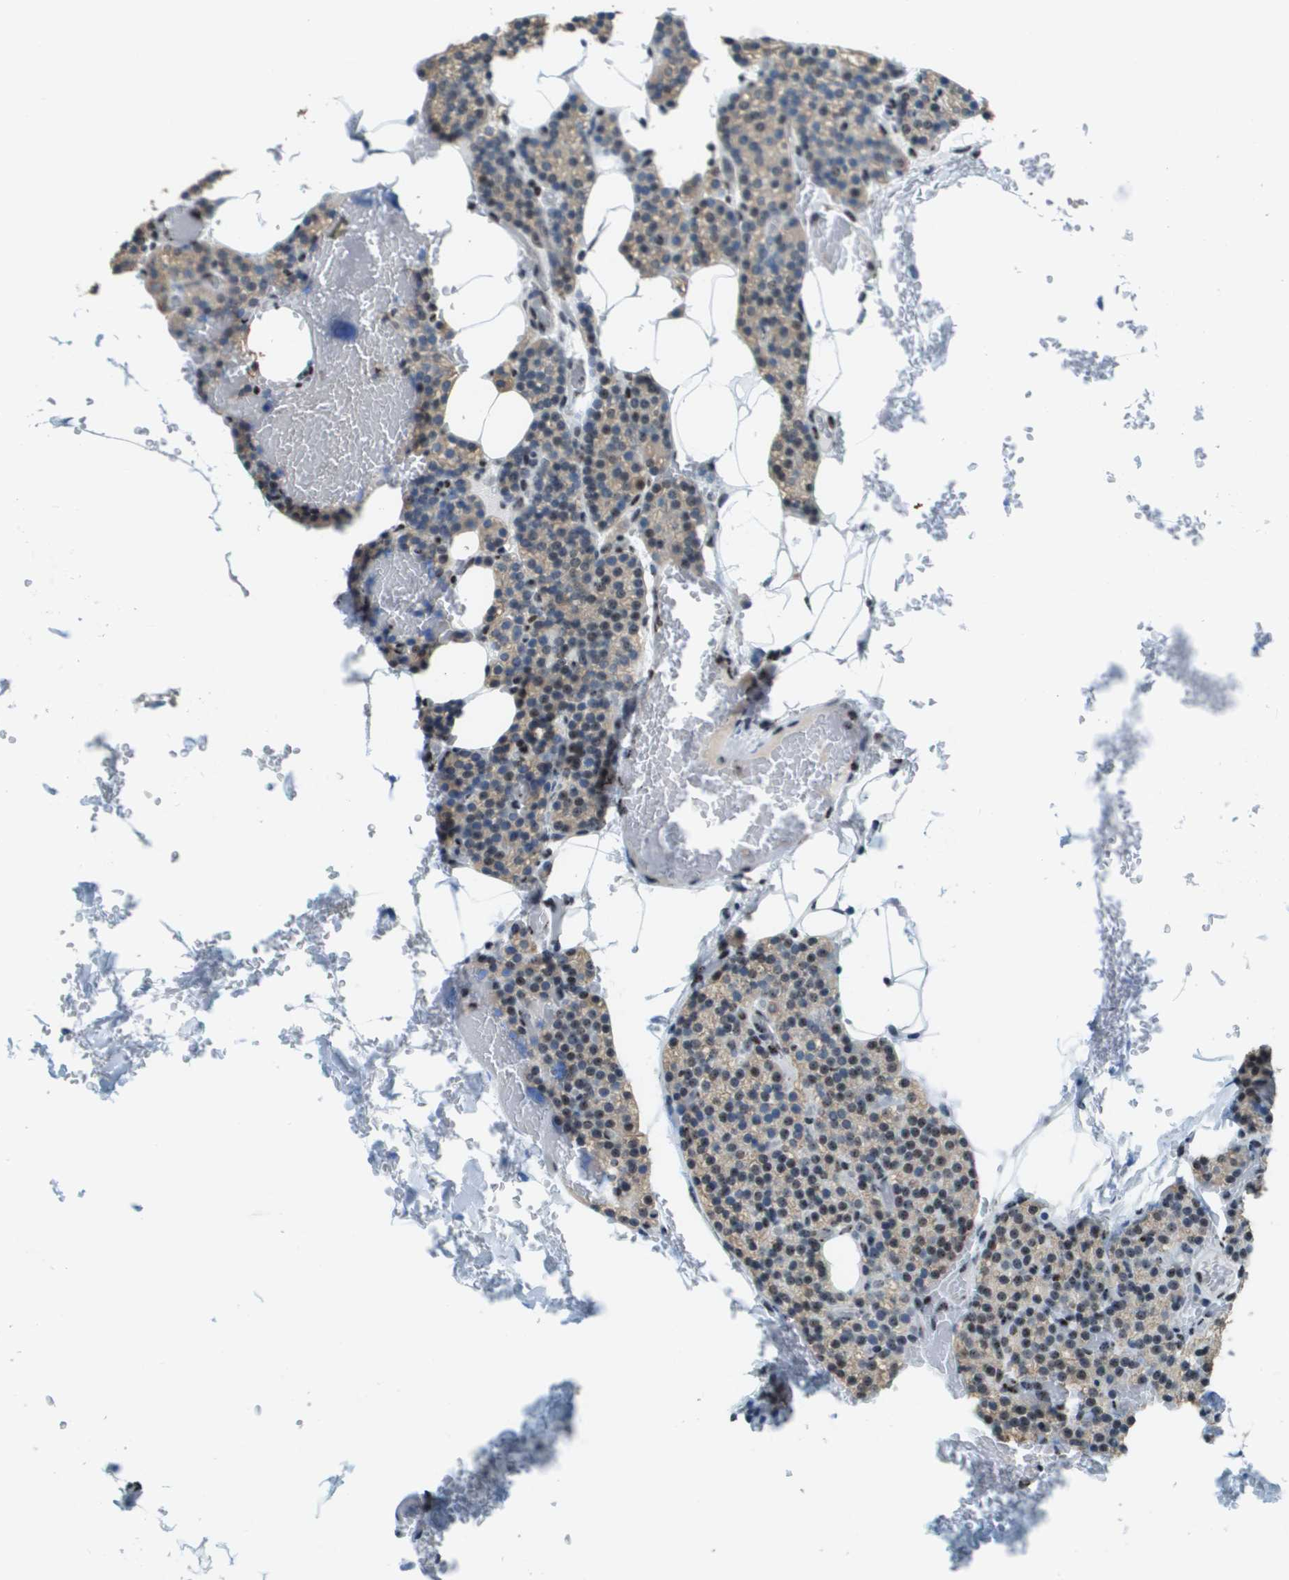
{"staining": {"intensity": "weak", "quantity": "25%-75%", "location": "cytoplasmic/membranous,nuclear"}, "tissue": "parathyroid gland", "cell_type": "Glandular cells", "image_type": "normal", "snomed": [{"axis": "morphology", "description": "Normal tissue, NOS"}, {"axis": "morphology", "description": "Inflammation chronic"}, {"axis": "morphology", "description": "Goiter, colloid"}, {"axis": "topography", "description": "Thyroid gland"}, {"axis": "topography", "description": "Parathyroid gland"}], "caption": "This photomicrograph demonstrates immunohistochemistry (IHC) staining of benign parathyroid gland, with low weak cytoplasmic/membranous,nuclear staining in about 25%-75% of glandular cells.", "gene": "SP100", "patient": {"sex": "male", "age": 65}}